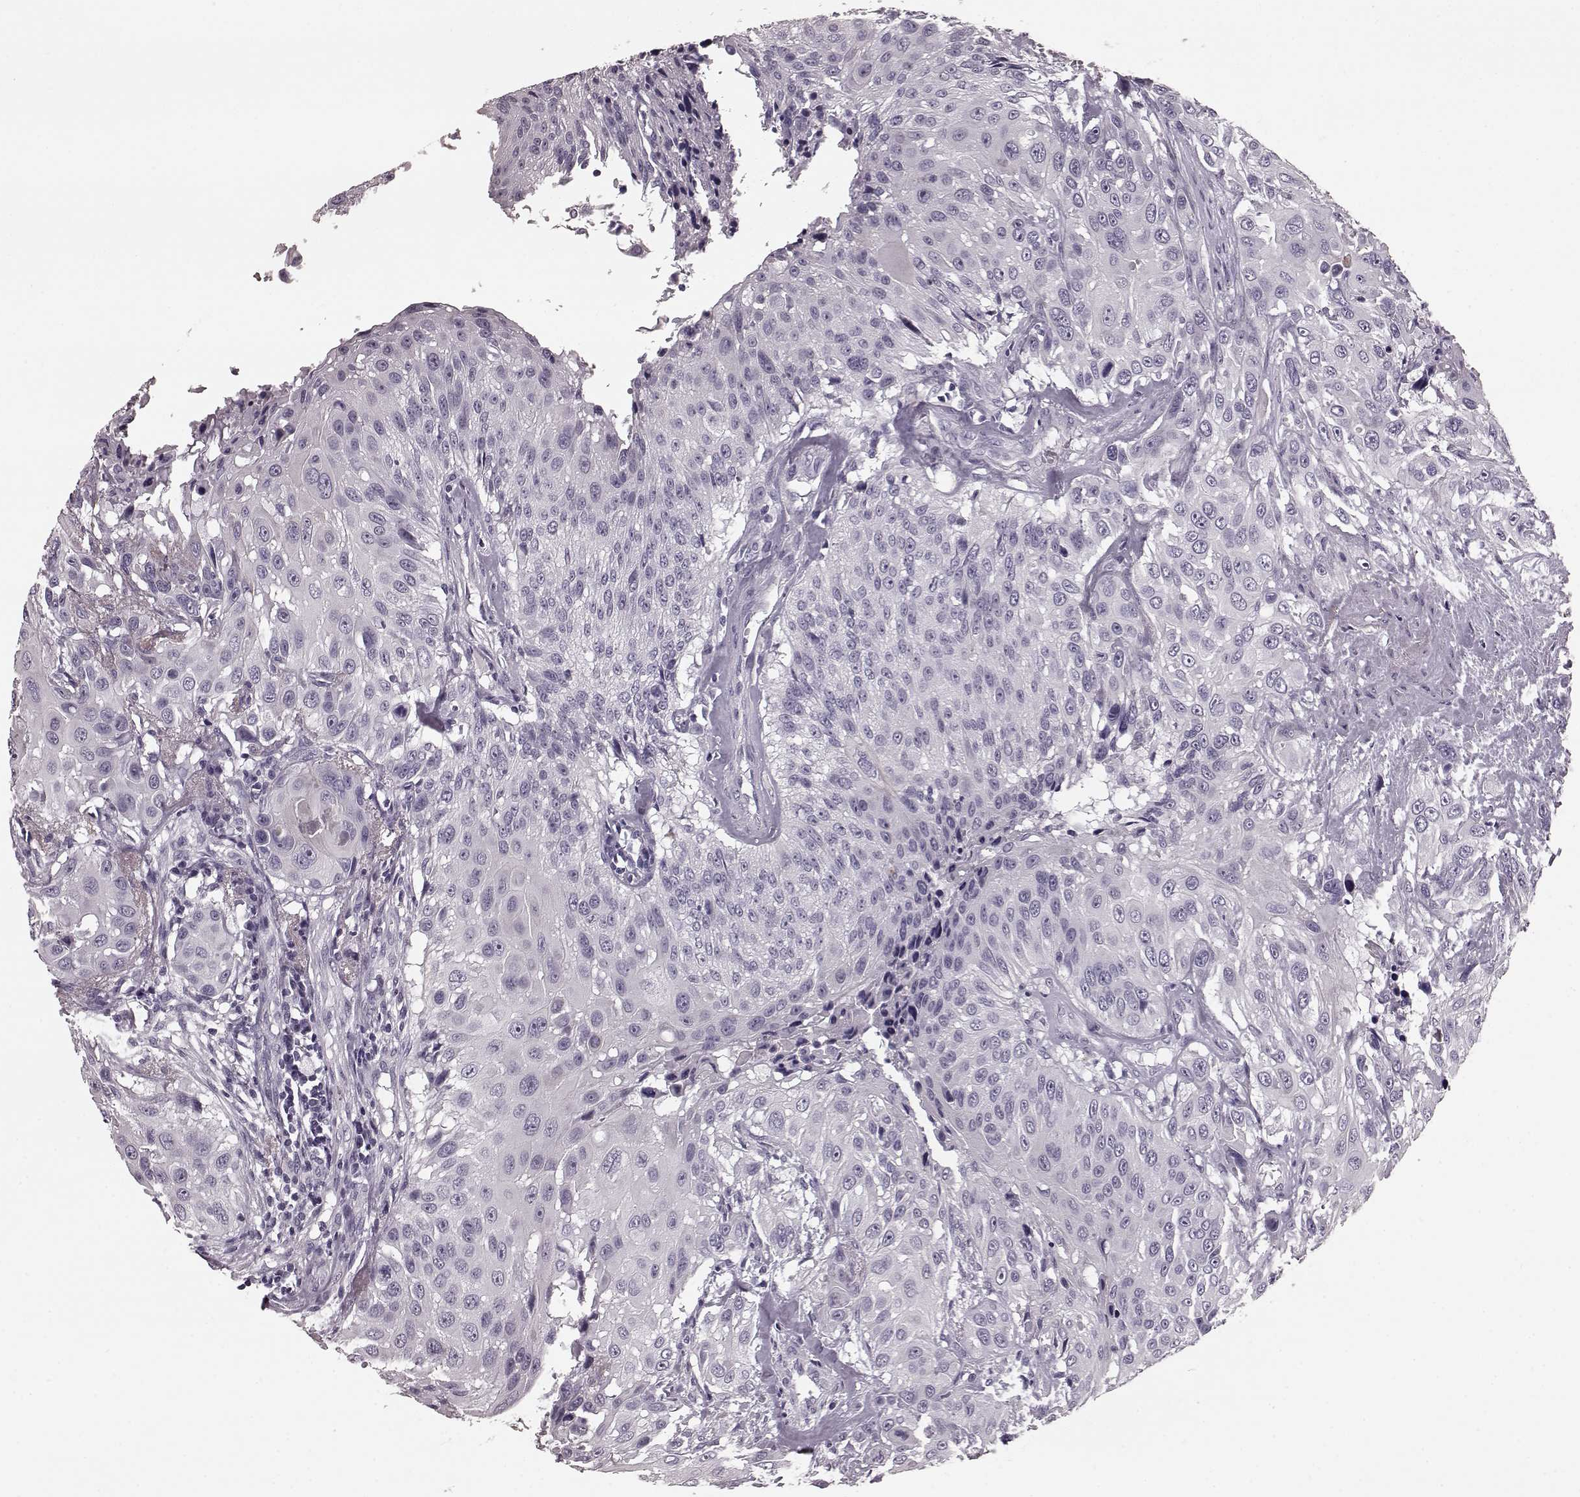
{"staining": {"intensity": "negative", "quantity": "none", "location": "none"}, "tissue": "urothelial cancer", "cell_type": "Tumor cells", "image_type": "cancer", "snomed": [{"axis": "morphology", "description": "Urothelial carcinoma, NOS"}, {"axis": "topography", "description": "Urinary bladder"}], "caption": "Tumor cells are negative for brown protein staining in transitional cell carcinoma.", "gene": "CST7", "patient": {"sex": "male", "age": 55}}